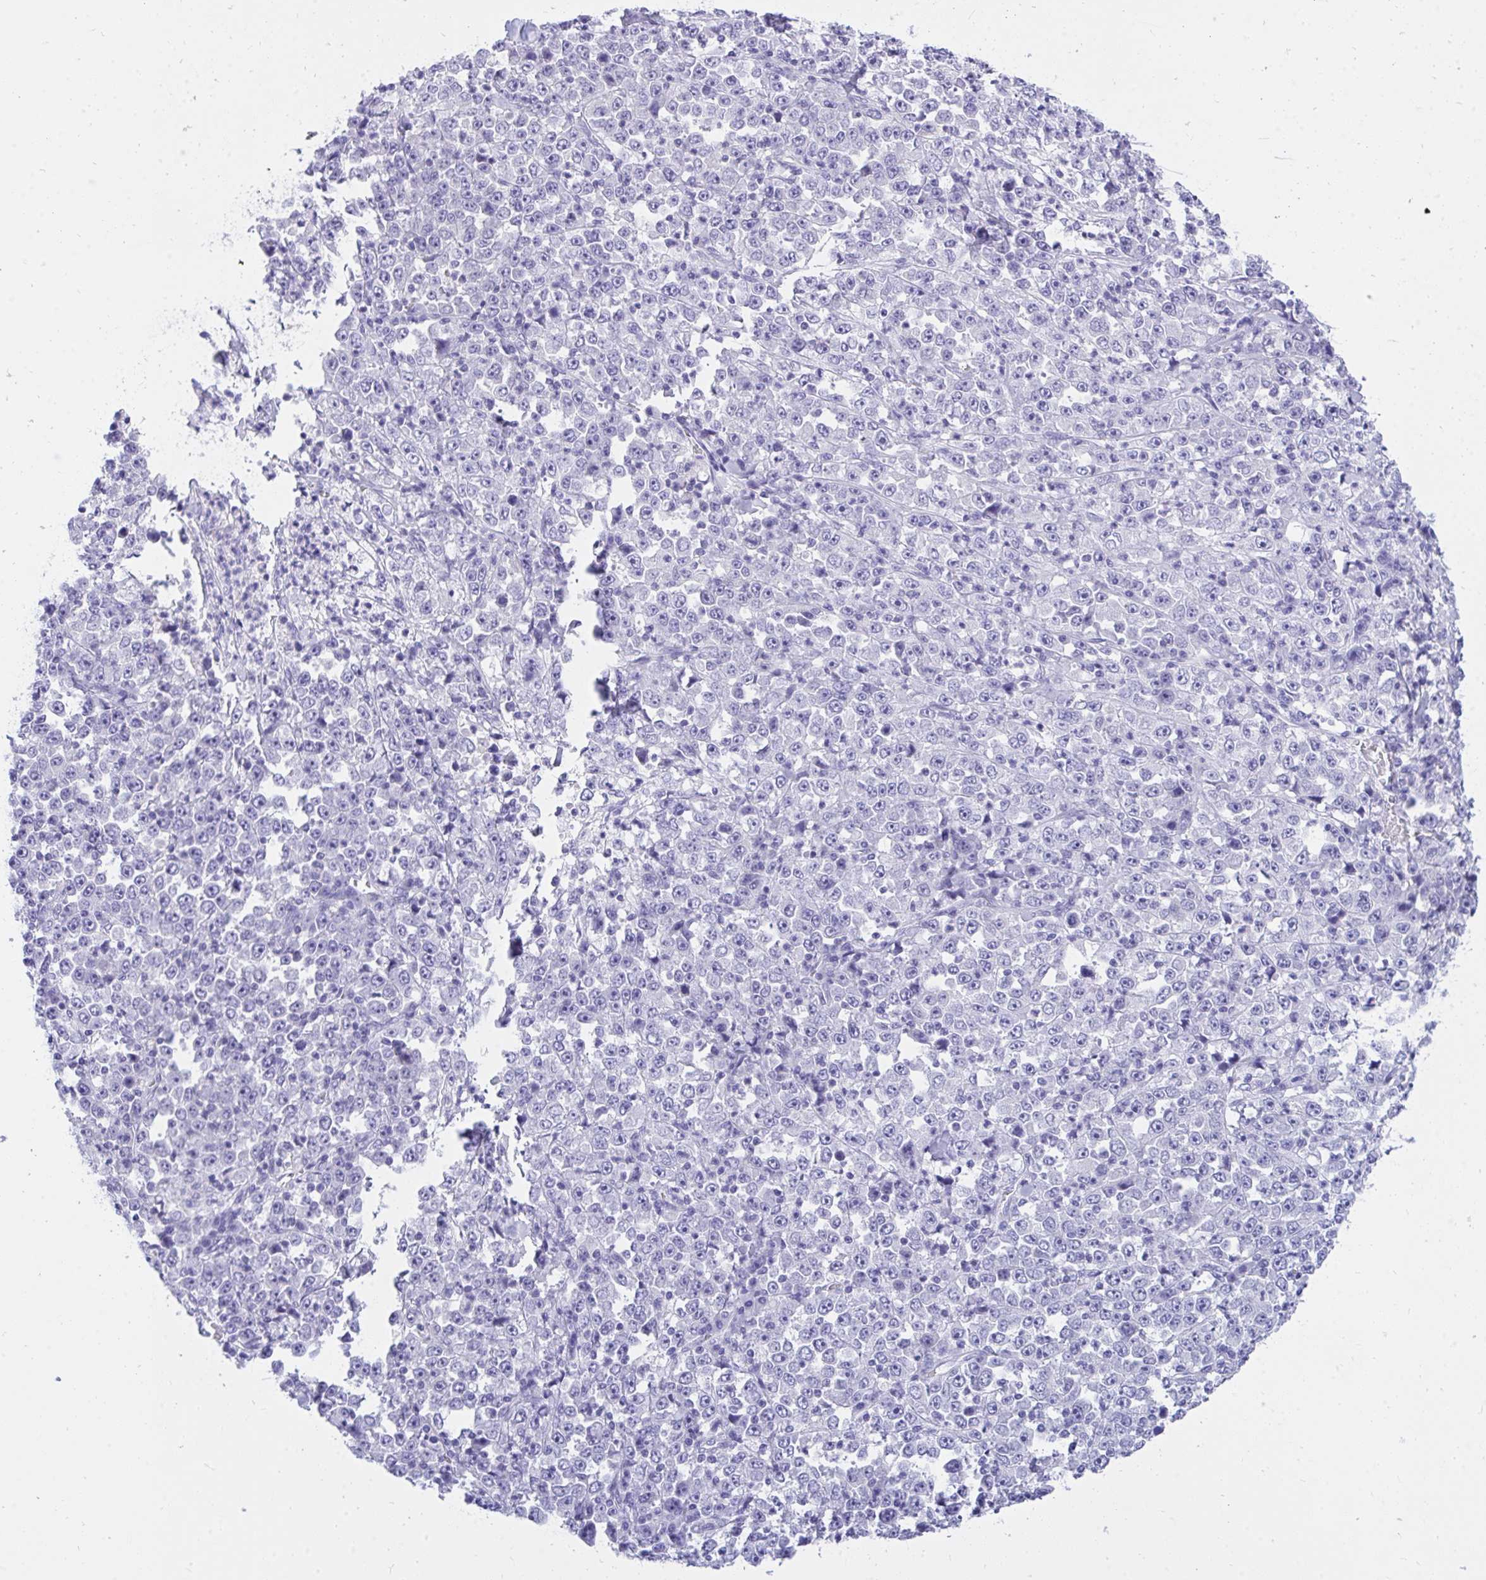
{"staining": {"intensity": "negative", "quantity": "none", "location": "none"}, "tissue": "stomach cancer", "cell_type": "Tumor cells", "image_type": "cancer", "snomed": [{"axis": "morphology", "description": "Normal tissue, NOS"}, {"axis": "morphology", "description": "Adenocarcinoma, NOS"}, {"axis": "topography", "description": "Stomach, upper"}, {"axis": "topography", "description": "Stomach"}], "caption": "The immunohistochemistry histopathology image has no significant staining in tumor cells of stomach cancer (adenocarcinoma) tissue. The staining is performed using DAB (3,3'-diaminobenzidine) brown chromogen with nuclei counter-stained in using hematoxylin.", "gene": "TLN2", "patient": {"sex": "male", "age": 59}}